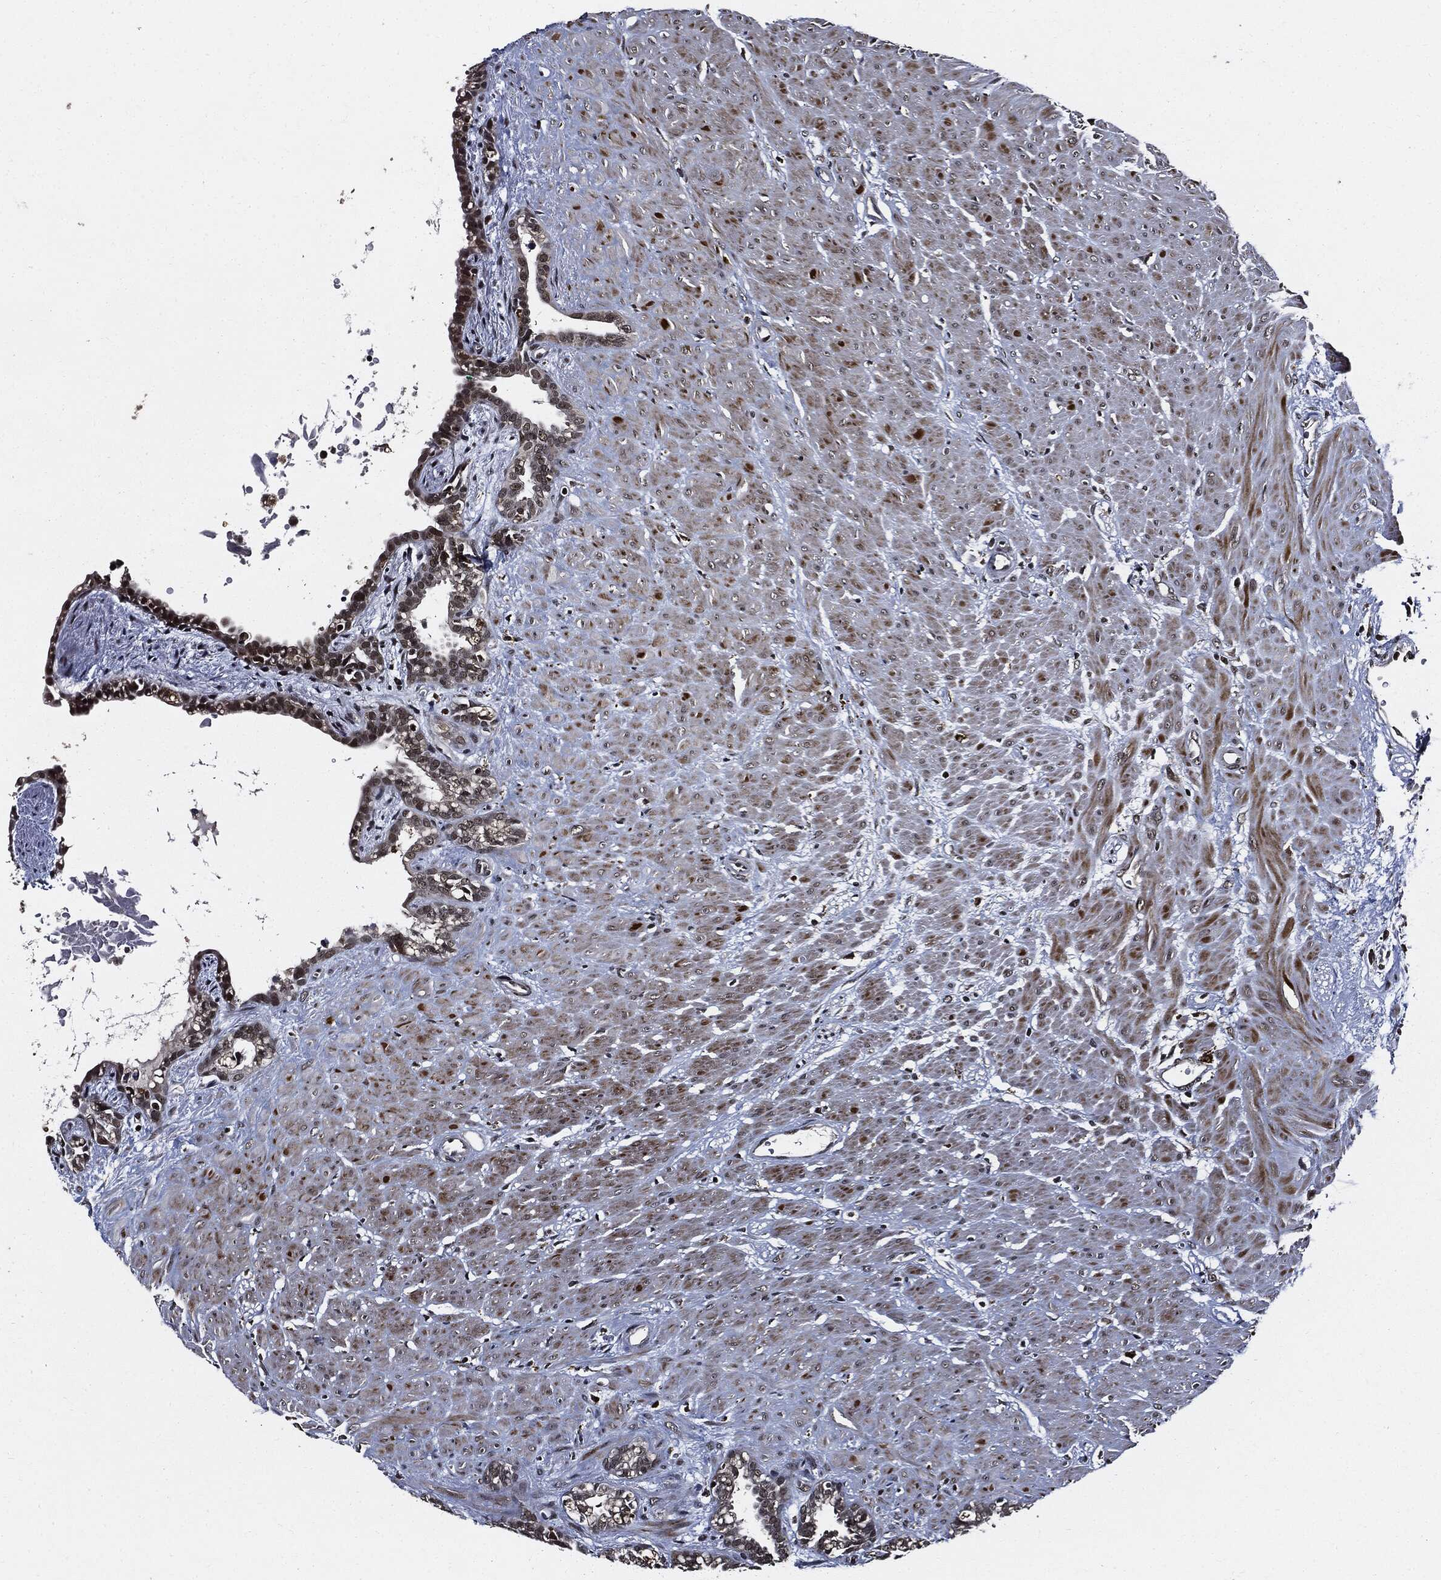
{"staining": {"intensity": "moderate", "quantity": "<25%", "location": "nuclear"}, "tissue": "seminal vesicle", "cell_type": "Glandular cells", "image_type": "normal", "snomed": [{"axis": "morphology", "description": "Normal tissue, NOS"}, {"axis": "morphology", "description": "Urothelial carcinoma, NOS"}, {"axis": "topography", "description": "Urinary bladder"}, {"axis": "topography", "description": "Seminal veicle"}], "caption": "Protein positivity by IHC reveals moderate nuclear staining in about <25% of glandular cells in unremarkable seminal vesicle.", "gene": "SUGT1", "patient": {"sex": "male", "age": 76}}